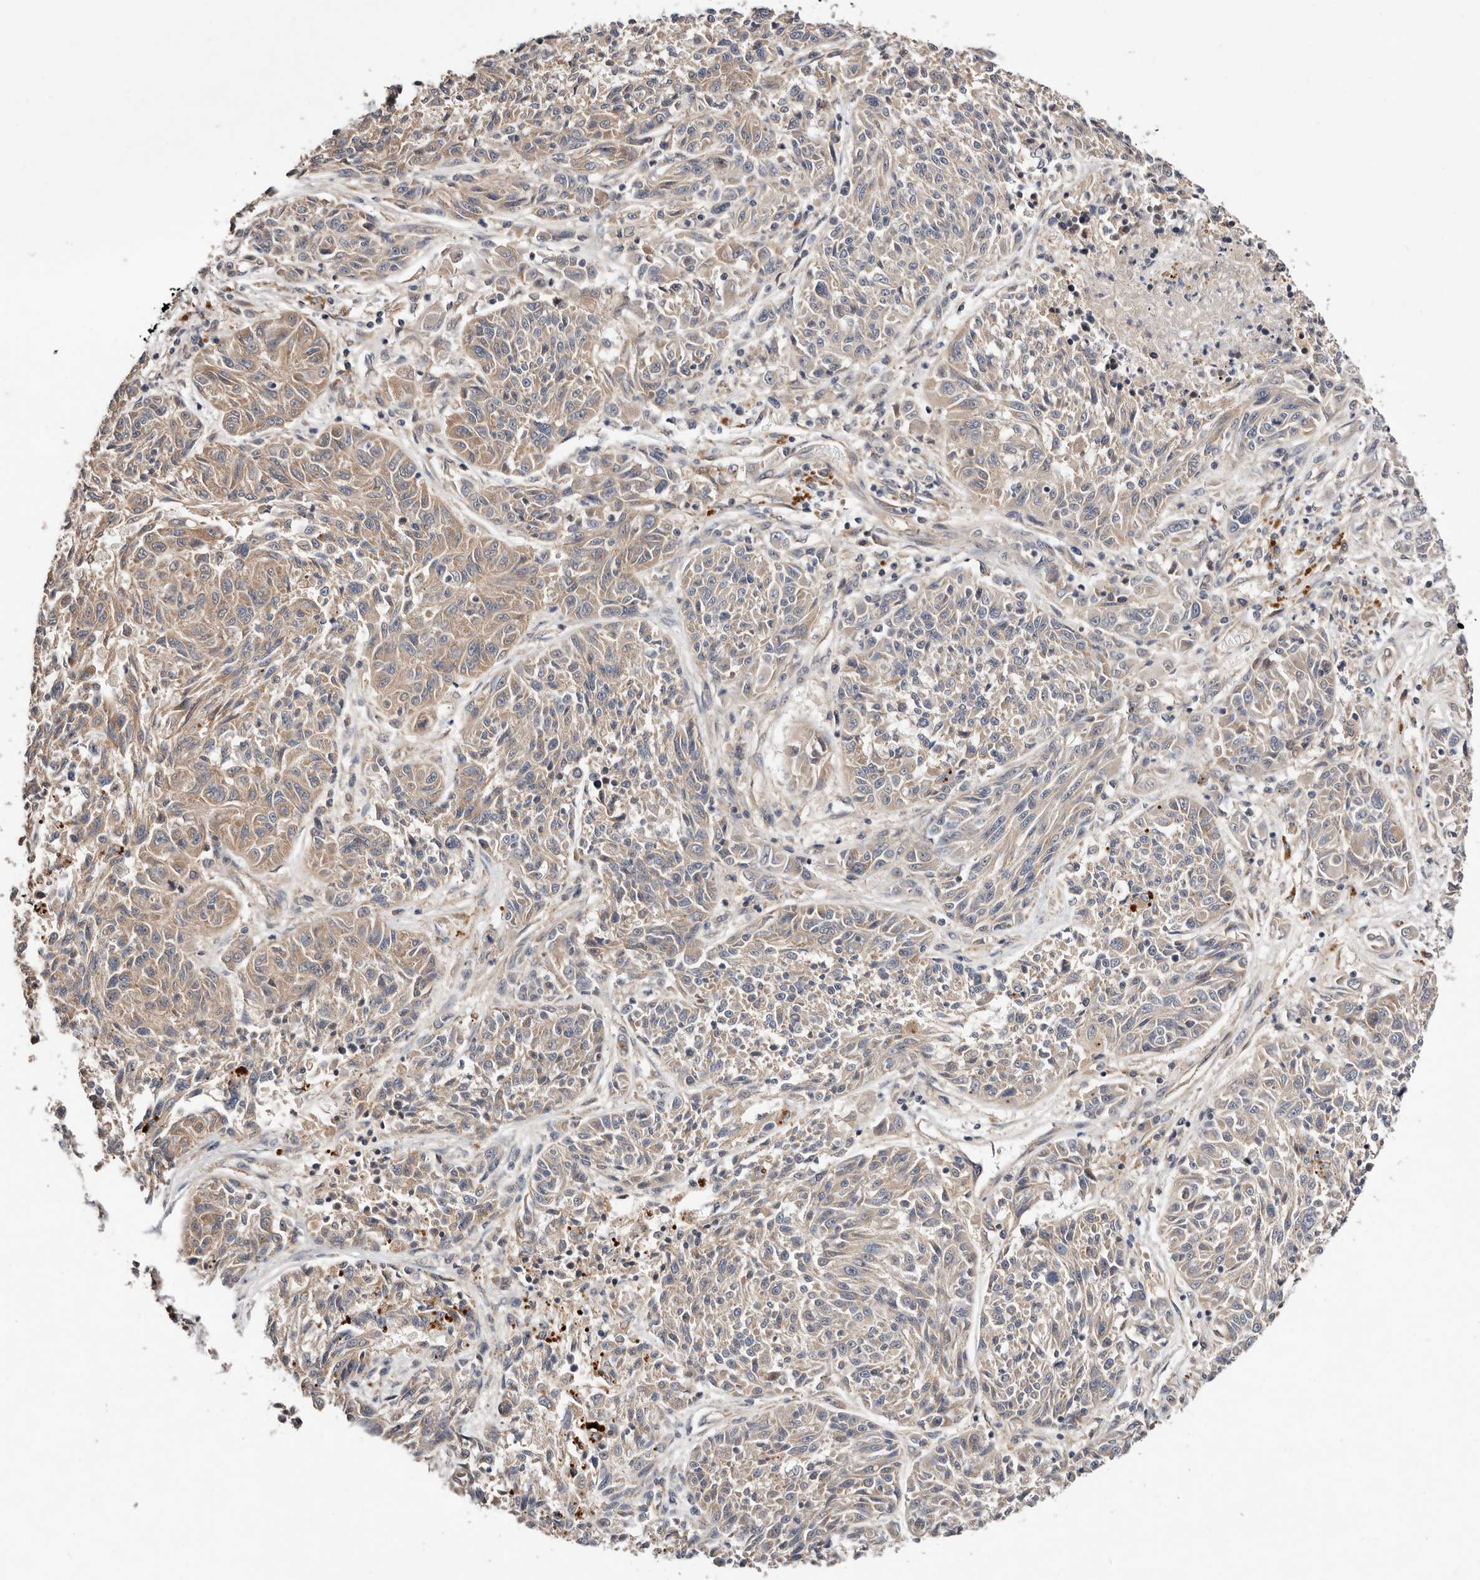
{"staining": {"intensity": "weak", "quantity": "25%-75%", "location": "cytoplasmic/membranous"}, "tissue": "melanoma", "cell_type": "Tumor cells", "image_type": "cancer", "snomed": [{"axis": "morphology", "description": "Malignant melanoma, NOS"}, {"axis": "topography", "description": "Skin"}], "caption": "IHC of human melanoma exhibits low levels of weak cytoplasmic/membranous positivity in approximately 25%-75% of tumor cells. Using DAB (brown) and hematoxylin (blue) stains, captured at high magnification using brightfield microscopy.", "gene": "MACF1", "patient": {"sex": "male", "age": 53}}